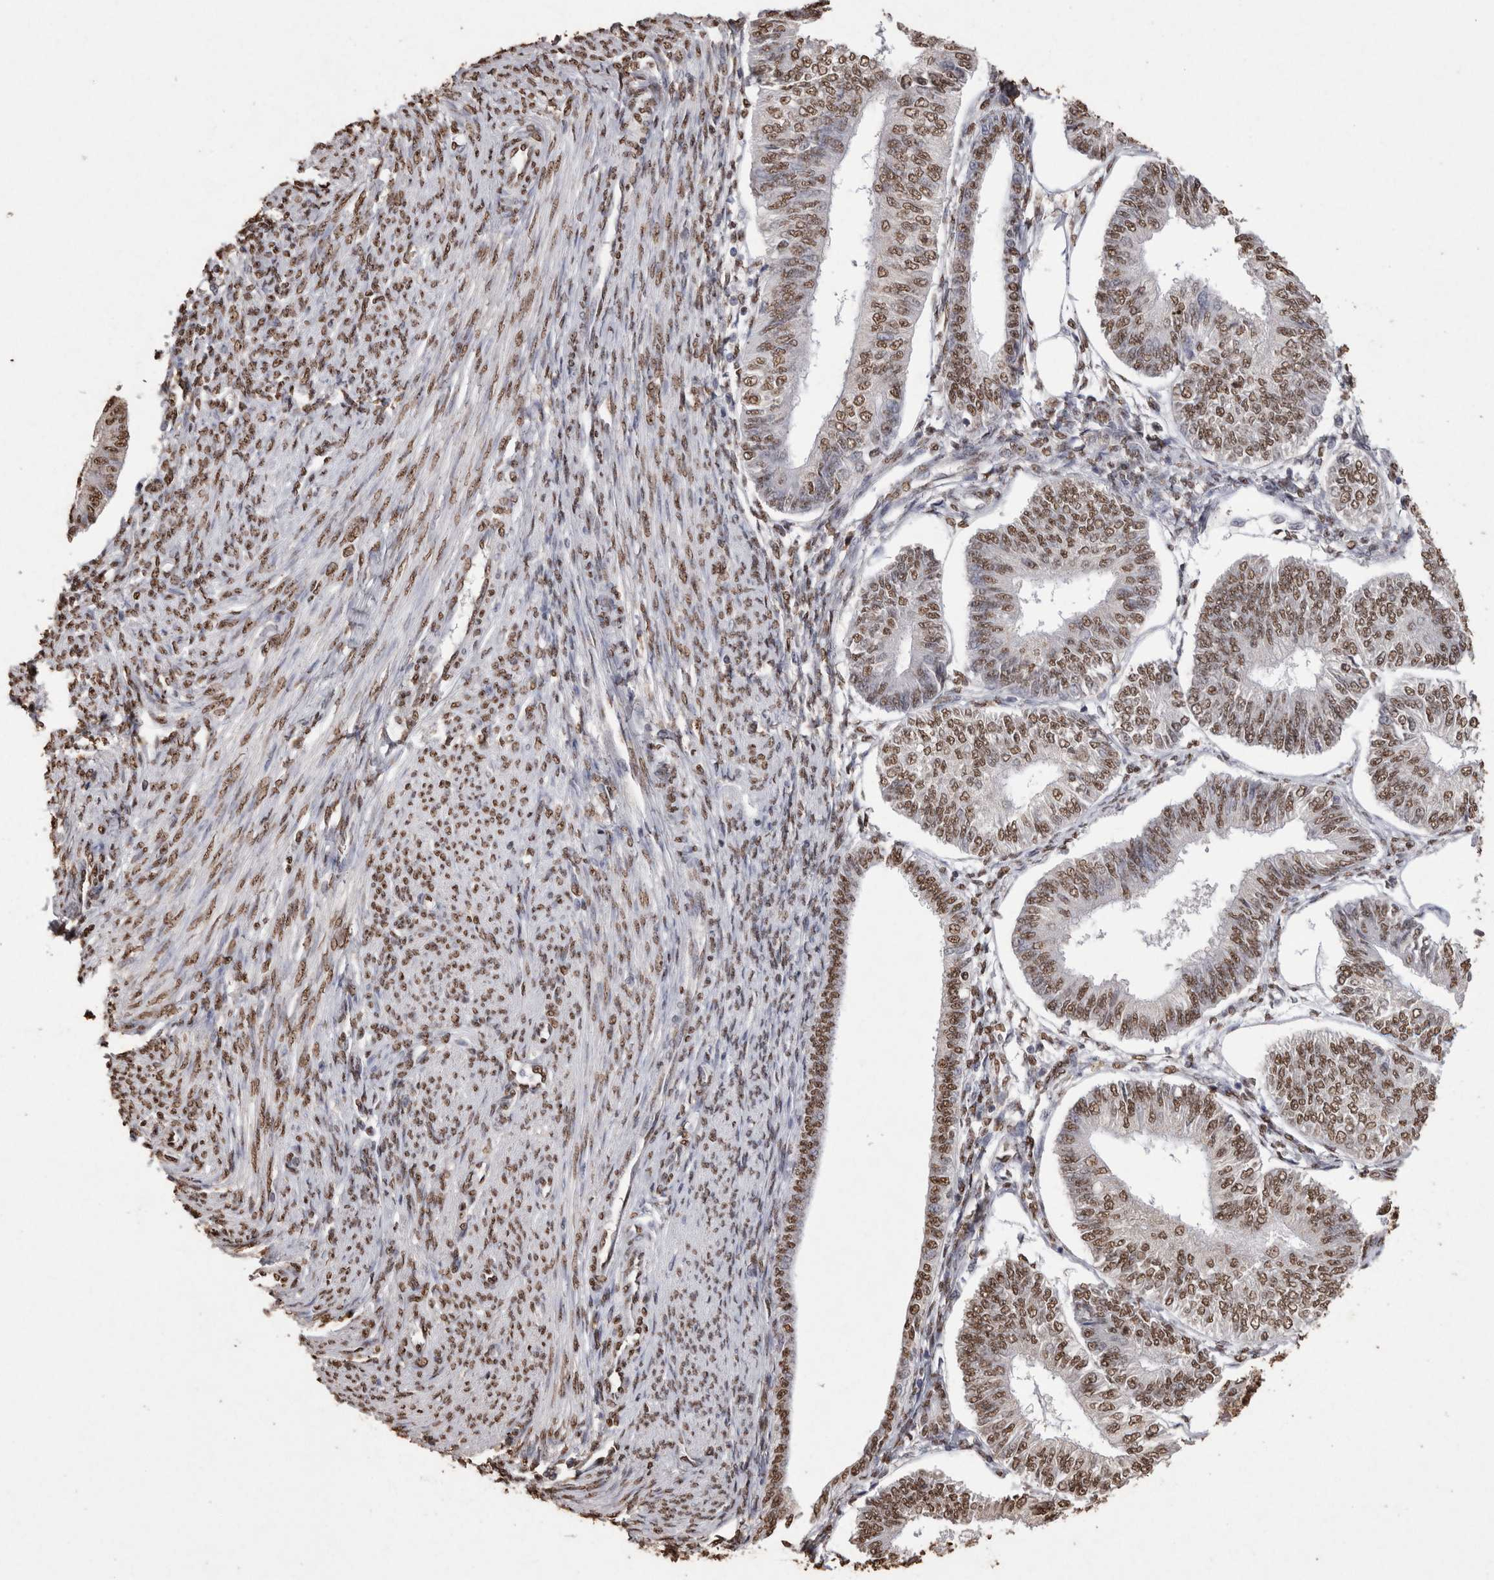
{"staining": {"intensity": "moderate", "quantity": ">75%", "location": "nuclear"}, "tissue": "endometrial cancer", "cell_type": "Tumor cells", "image_type": "cancer", "snomed": [{"axis": "morphology", "description": "Adenocarcinoma, NOS"}, {"axis": "topography", "description": "Endometrium"}], "caption": "Approximately >75% of tumor cells in adenocarcinoma (endometrial) show moderate nuclear protein staining as visualized by brown immunohistochemical staining.", "gene": "NTHL1", "patient": {"sex": "female", "age": 58}}